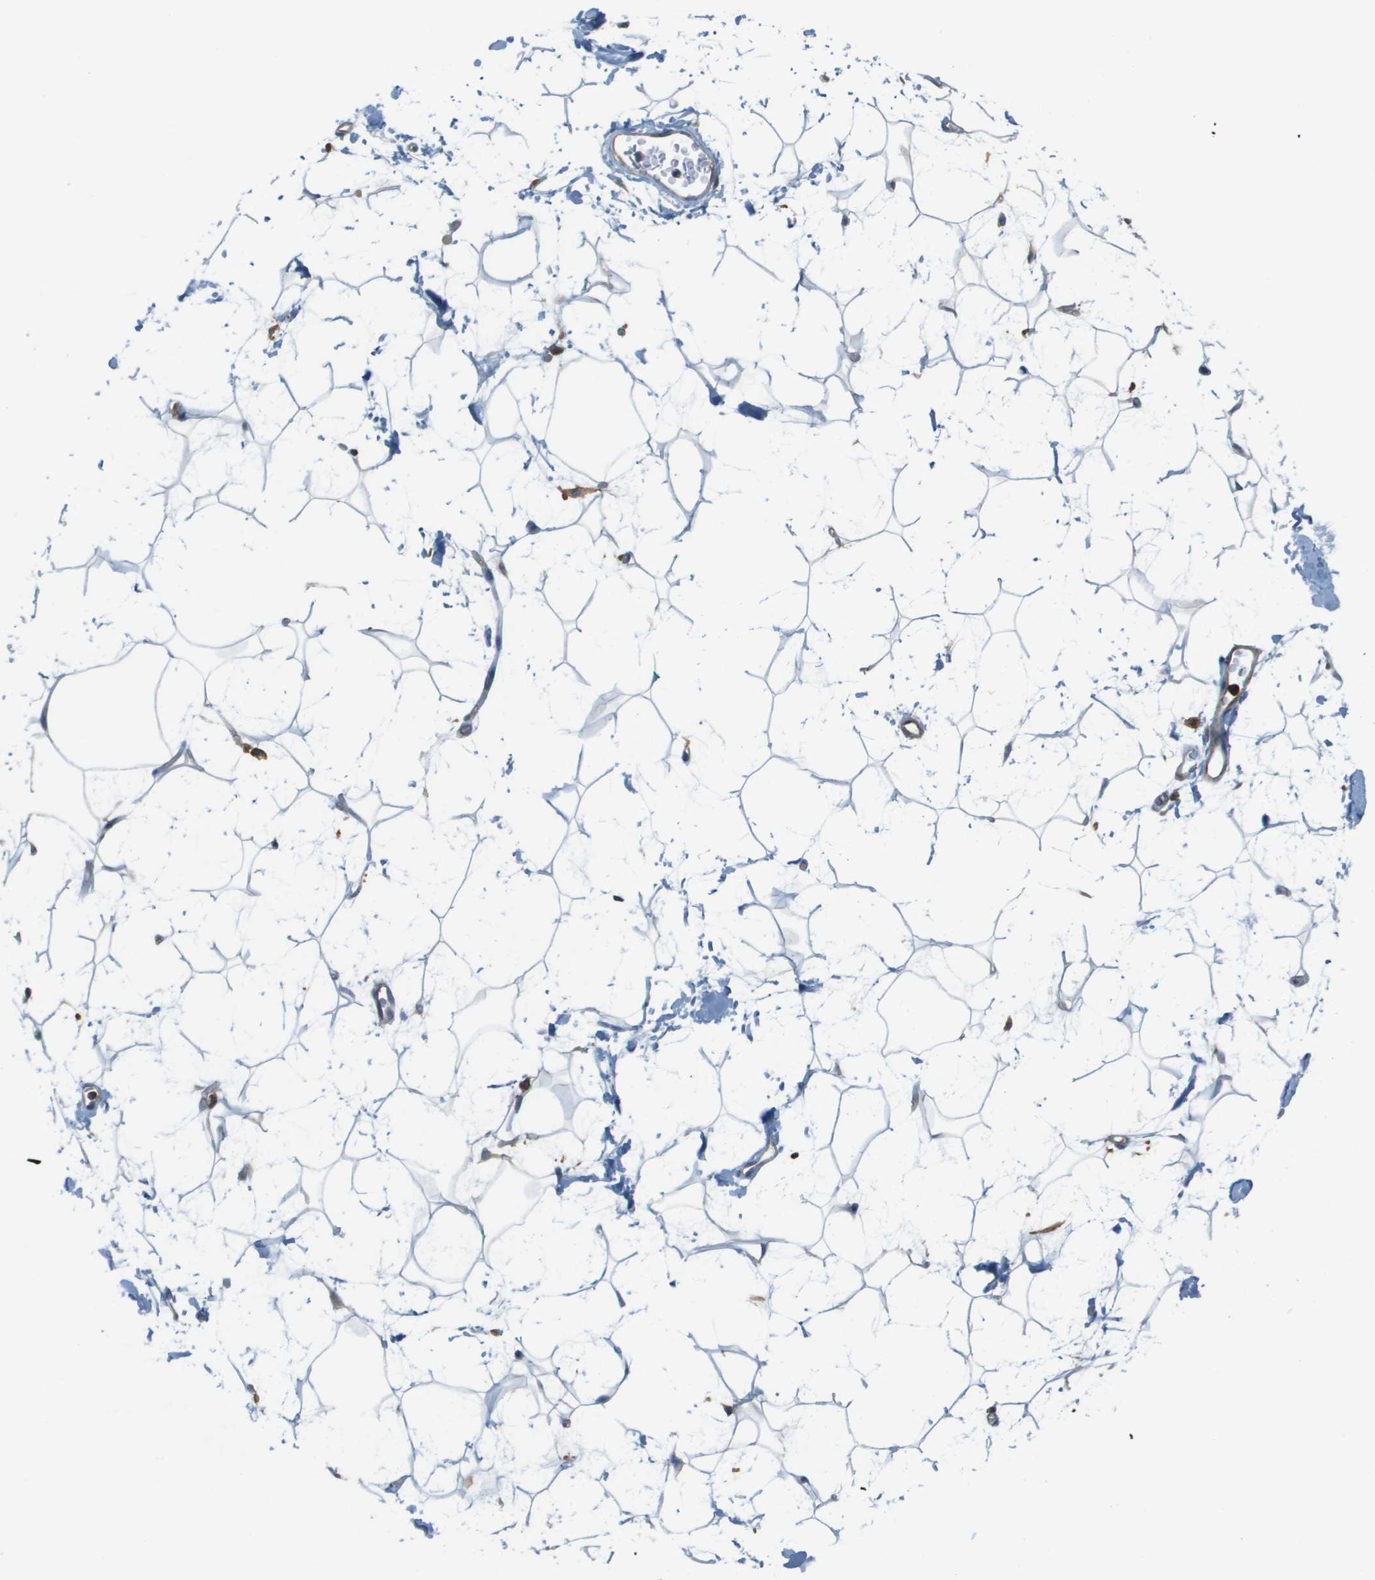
{"staining": {"intensity": "negative", "quantity": "none", "location": "none"}, "tissue": "adipose tissue", "cell_type": "Adipocytes", "image_type": "normal", "snomed": [{"axis": "morphology", "description": "Normal tissue, NOS"}, {"axis": "topography", "description": "Soft tissue"}], "caption": "This image is of unremarkable adipose tissue stained with immunohistochemistry to label a protein in brown with the nuclei are counter-stained blue. There is no staining in adipocytes. (Brightfield microscopy of DAB immunohistochemistry at high magnification).", "gene": "CORO1B", "patient": {"sex": "male", "age": 72}}